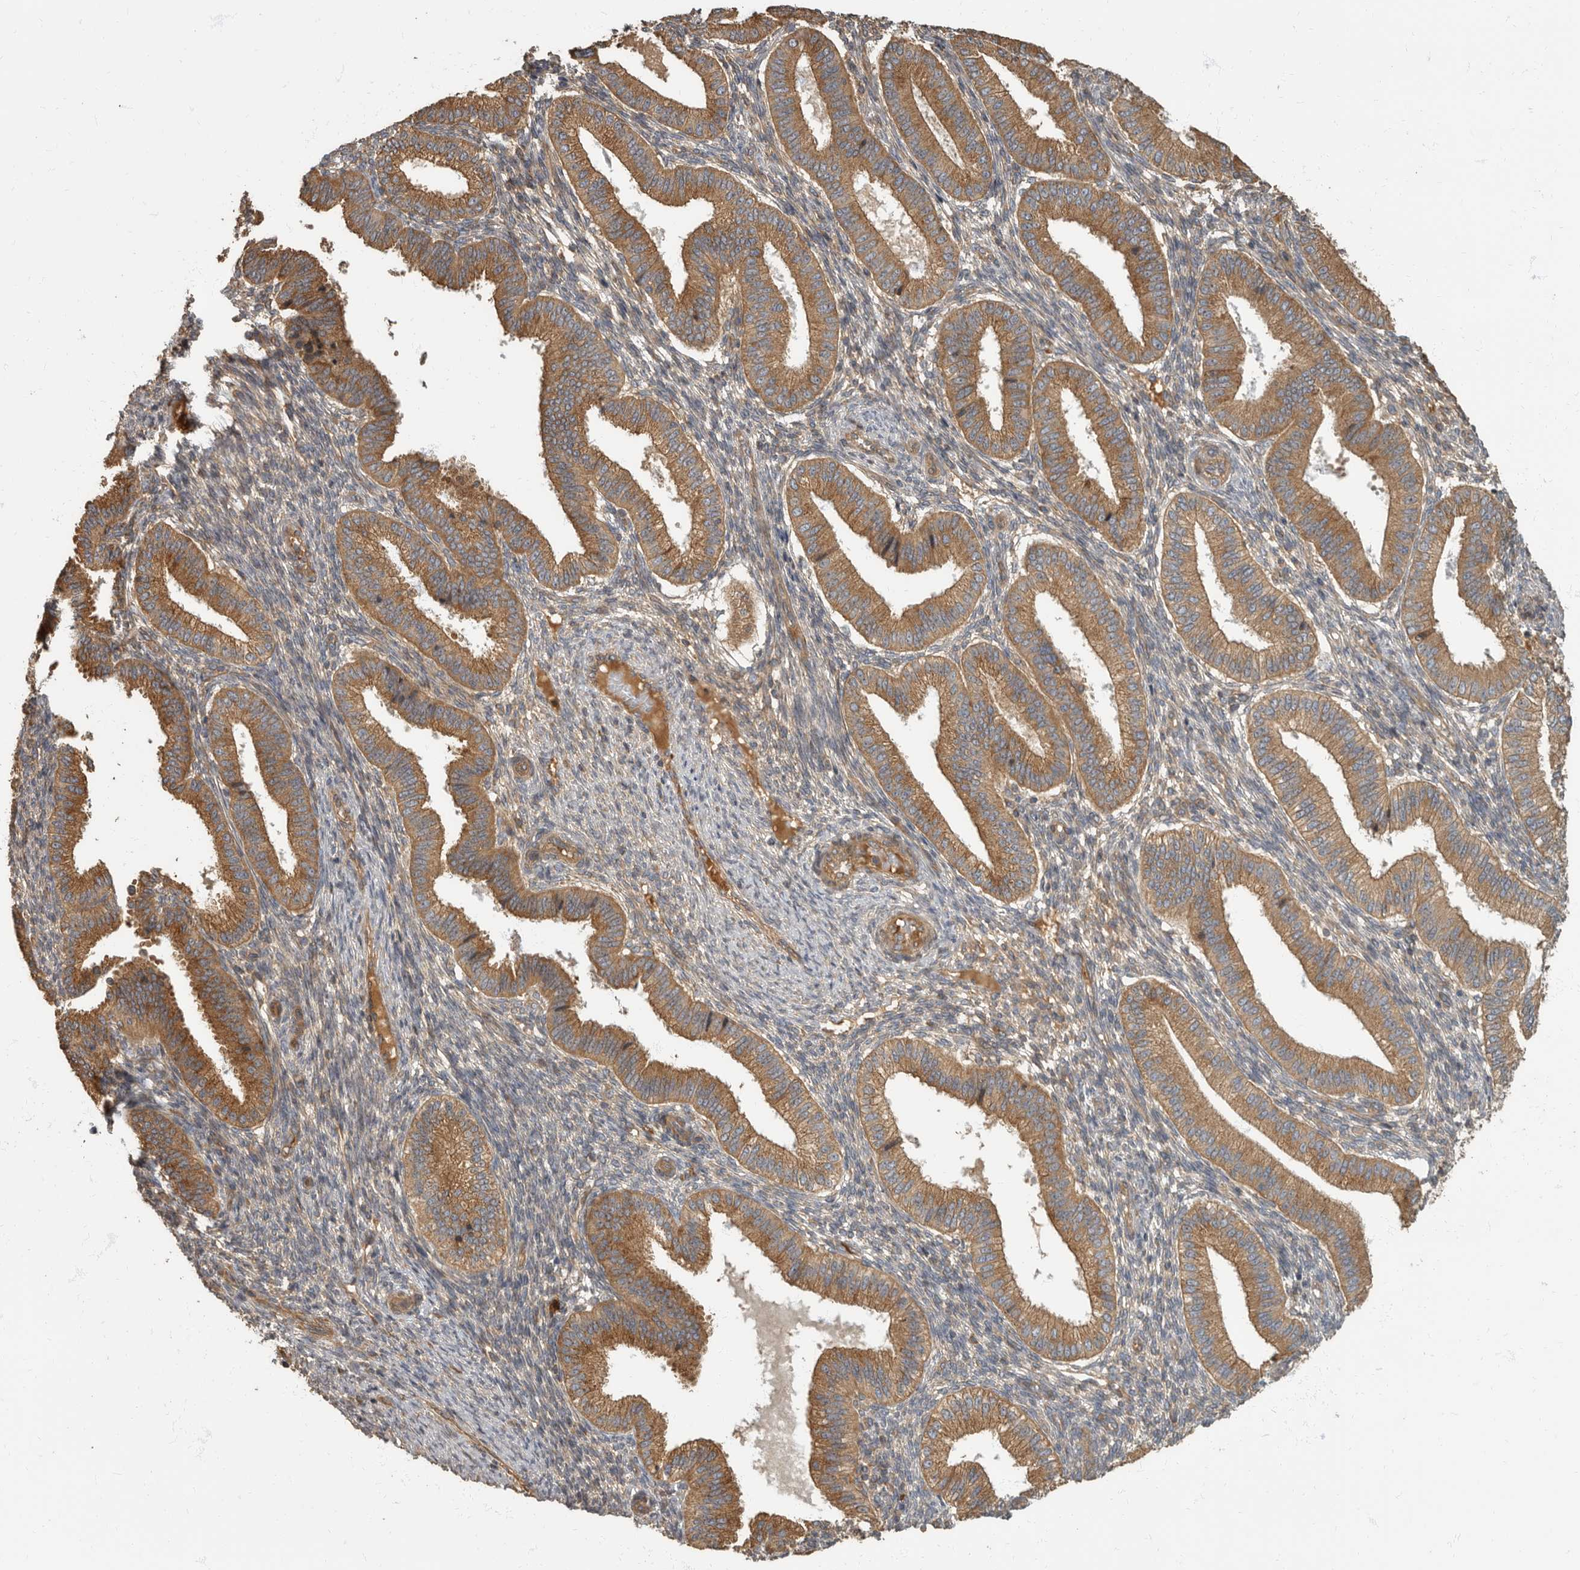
{"staining": {"intensity": "weak", "quantity": "25%-75%", "location": "cytoplasmic/membranous"}, "tissue": "endometrium", "cell_type": "Cells in endometrial stroma", "image_type": "normal", "snomed": [{"axis": "morphology", "description": "Normal tissue, NOS"}, {"axis": "topography", "description": "Endometrium"}], "caption": "Immunohistochemistry (IHC) photomicrograph of unremarkable endometrium: endometrium stained using immunohistochemistry (IHC) exhibits low levels of weak protein expression localized specifically in the cytoplasmic/membranous of cells in endometrial stroma, appearing as a cytoplasmic/membranous brown color.", "gene": "DAAM1", "patient": {"sex": "female", "age": 39}}